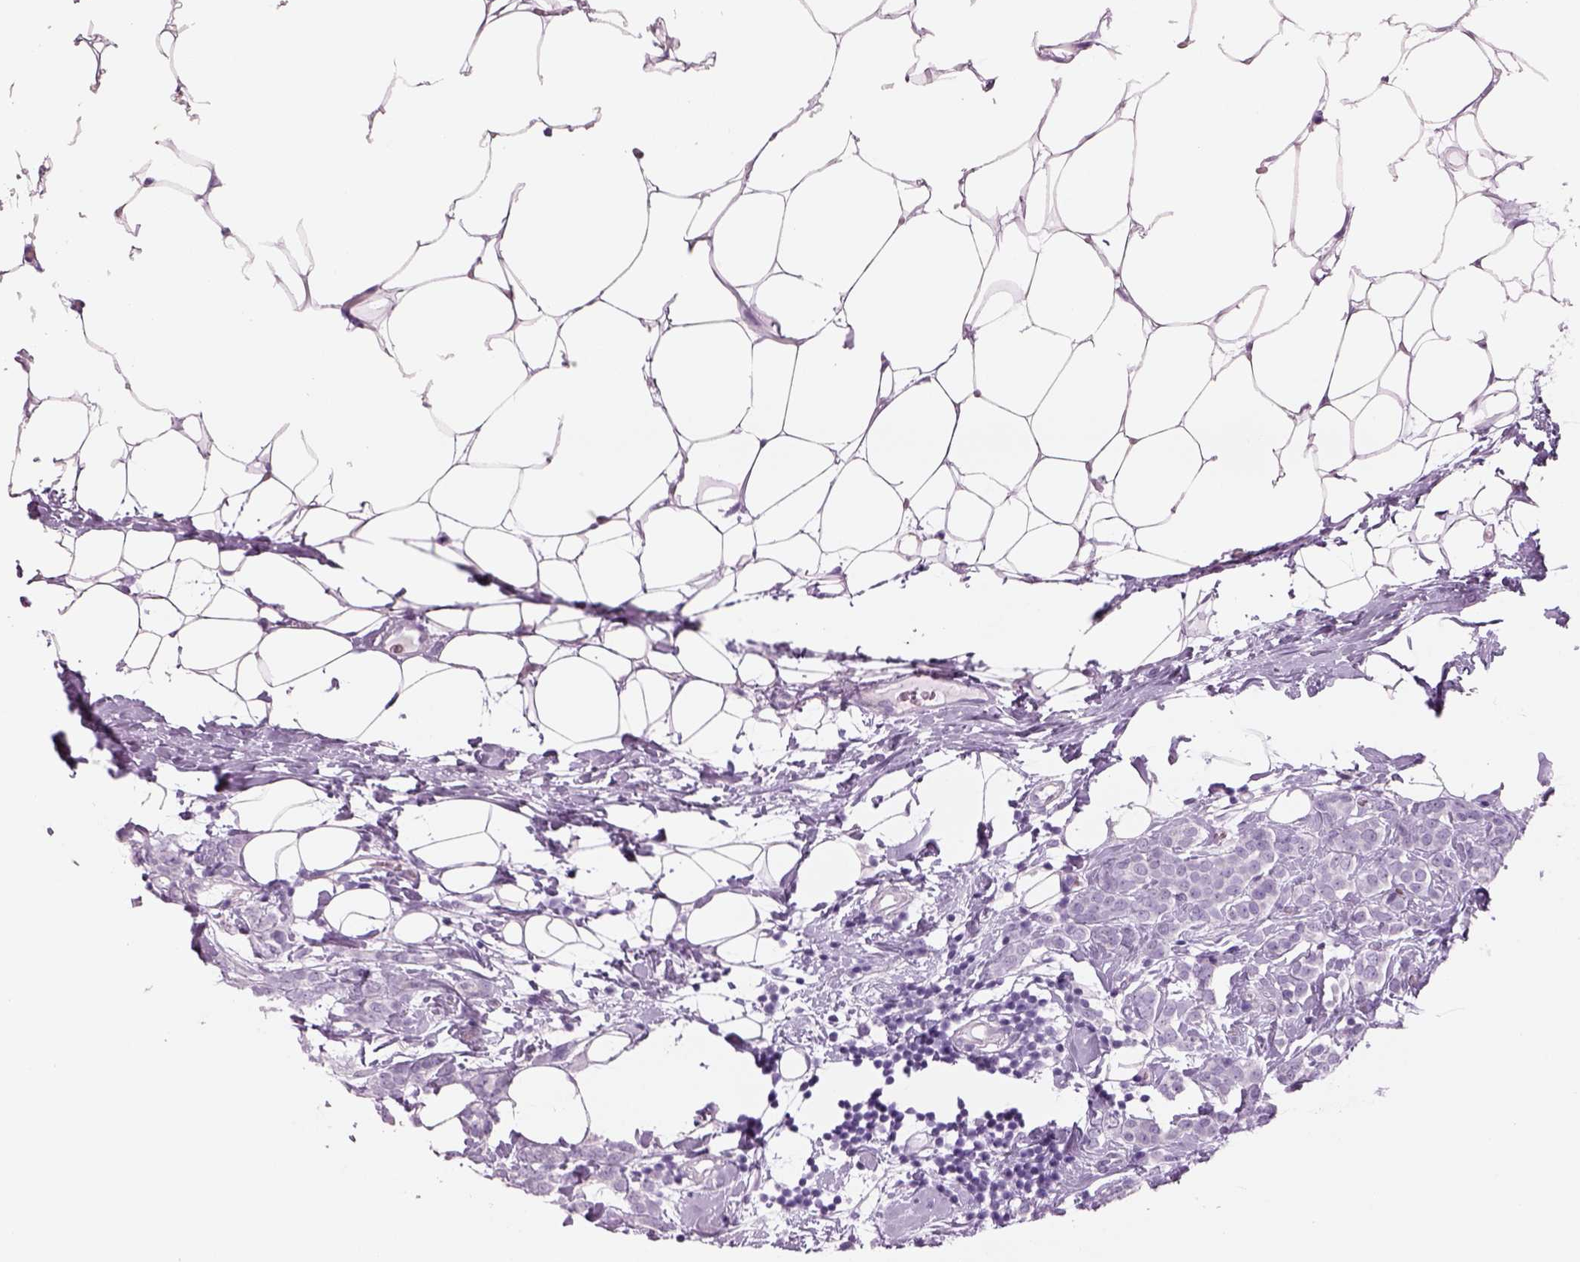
{"staining": {"intensity": "negative", "quantity": "none", "location": "none"}, "tissue": "breast cancer", "cell_type": "Tumor cells", "image_type": "cancer", "snomed": [{"axis": "morphology", "description": "Lobular carcinoma"}, {"axis": "topography", "description": "Breast"}], "caption": "IHC of breast lobular carcinoma demonstrates no positivity in tumor cells.", "gene": "RHO", "patient": {"sex": "female", "age": 49}}